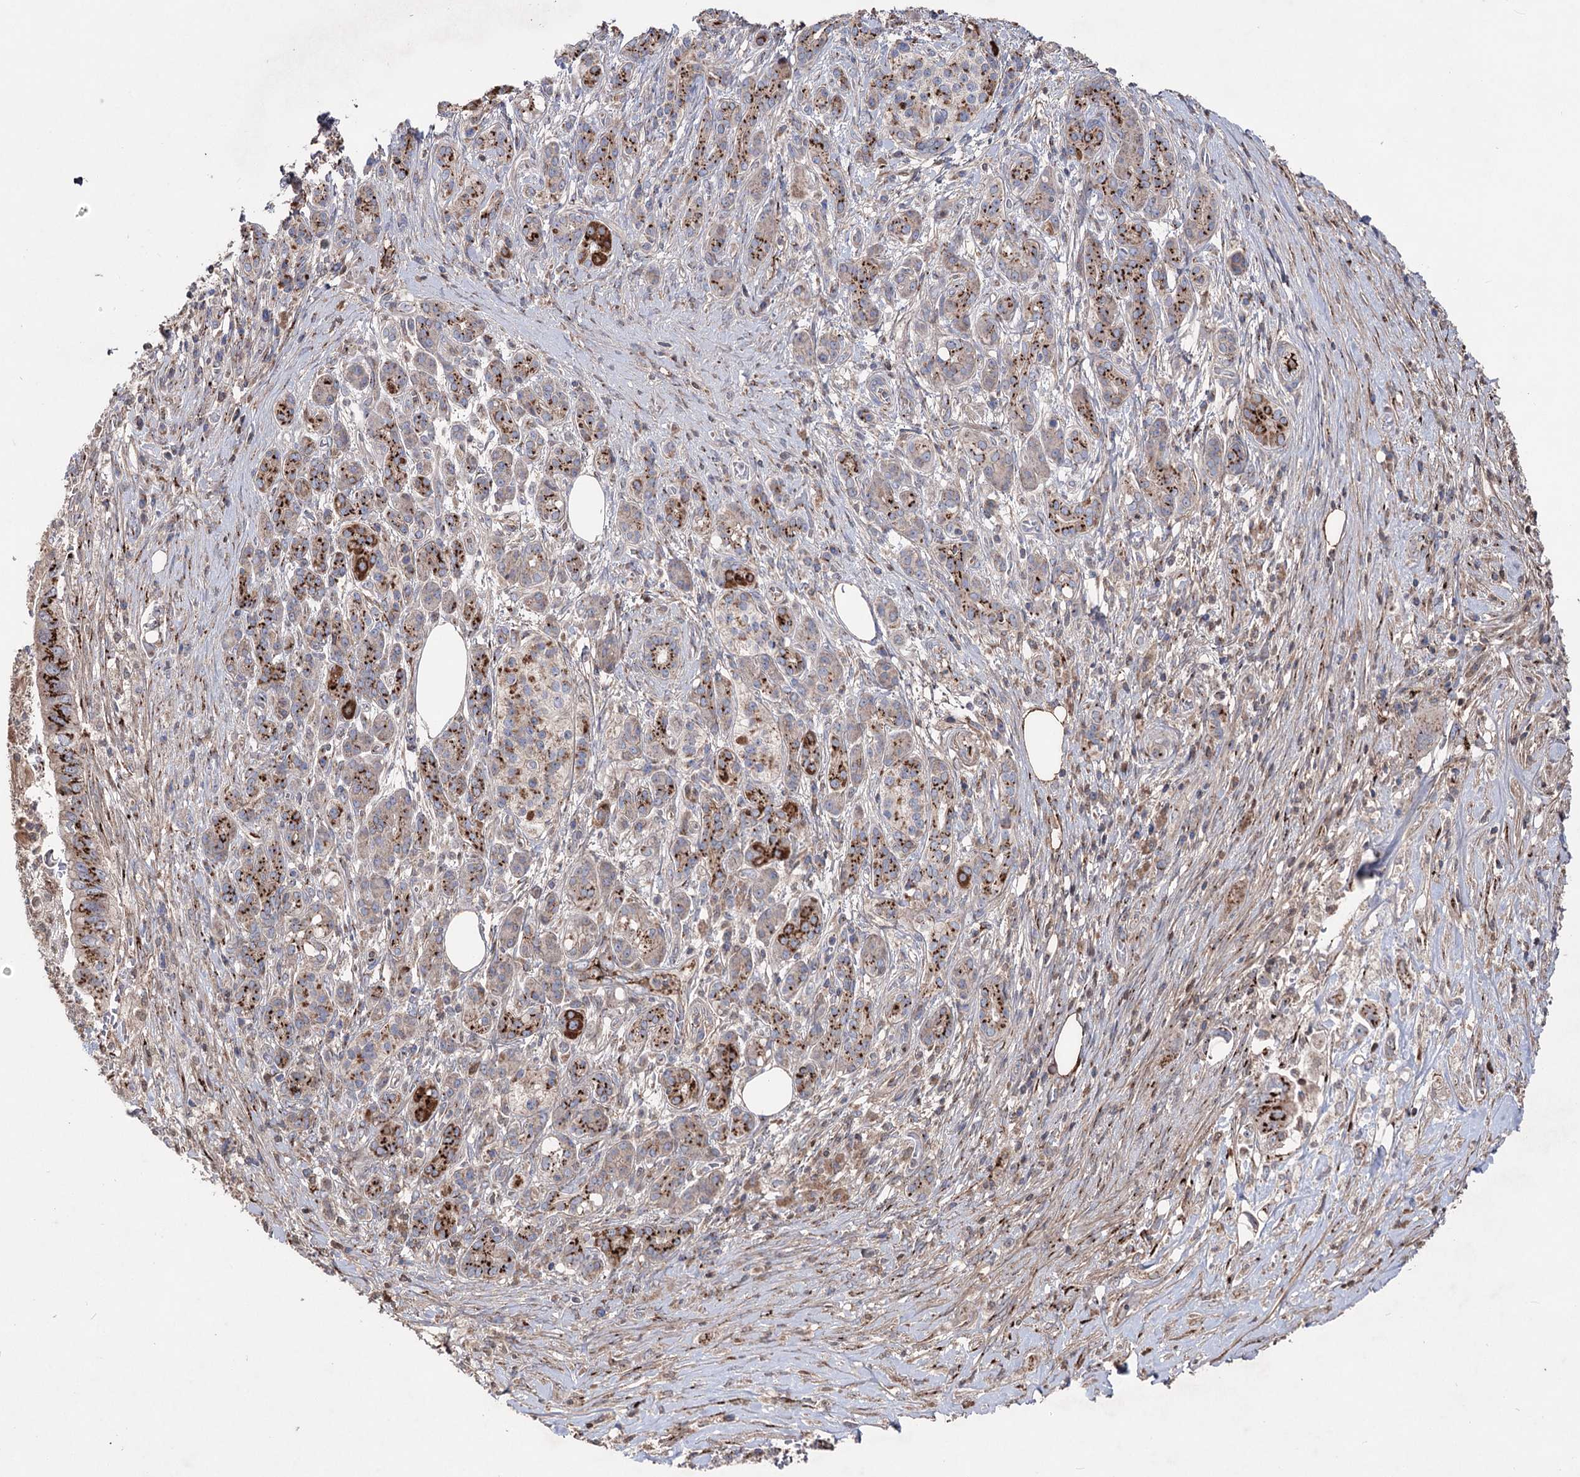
{"staining": {"intensity": "strong", "quantity": ">75%", "location": "cytoplasmic/membranous"}, "tissue": "pancreatic cancer", "cell_type": "Tumor cells", "image_type": "cancer", "snomed": [{"axis": "morphology", "description": "Adenocarcinoma, NOS"}, {"axis": "topography", "description": "Pancreas"}], "caption": "High-magnification brightfield microscopy of adenocarcinoma (pancreatic) stained with DAB (brown) and counterstained with hematoxylin (blue). tumor cells exhibit strong cytoplasmic/membranous expression is seen in about>75% of cells.", "gene": "ARHGAP20", "patient": {"sex": "female", "age": 73}}